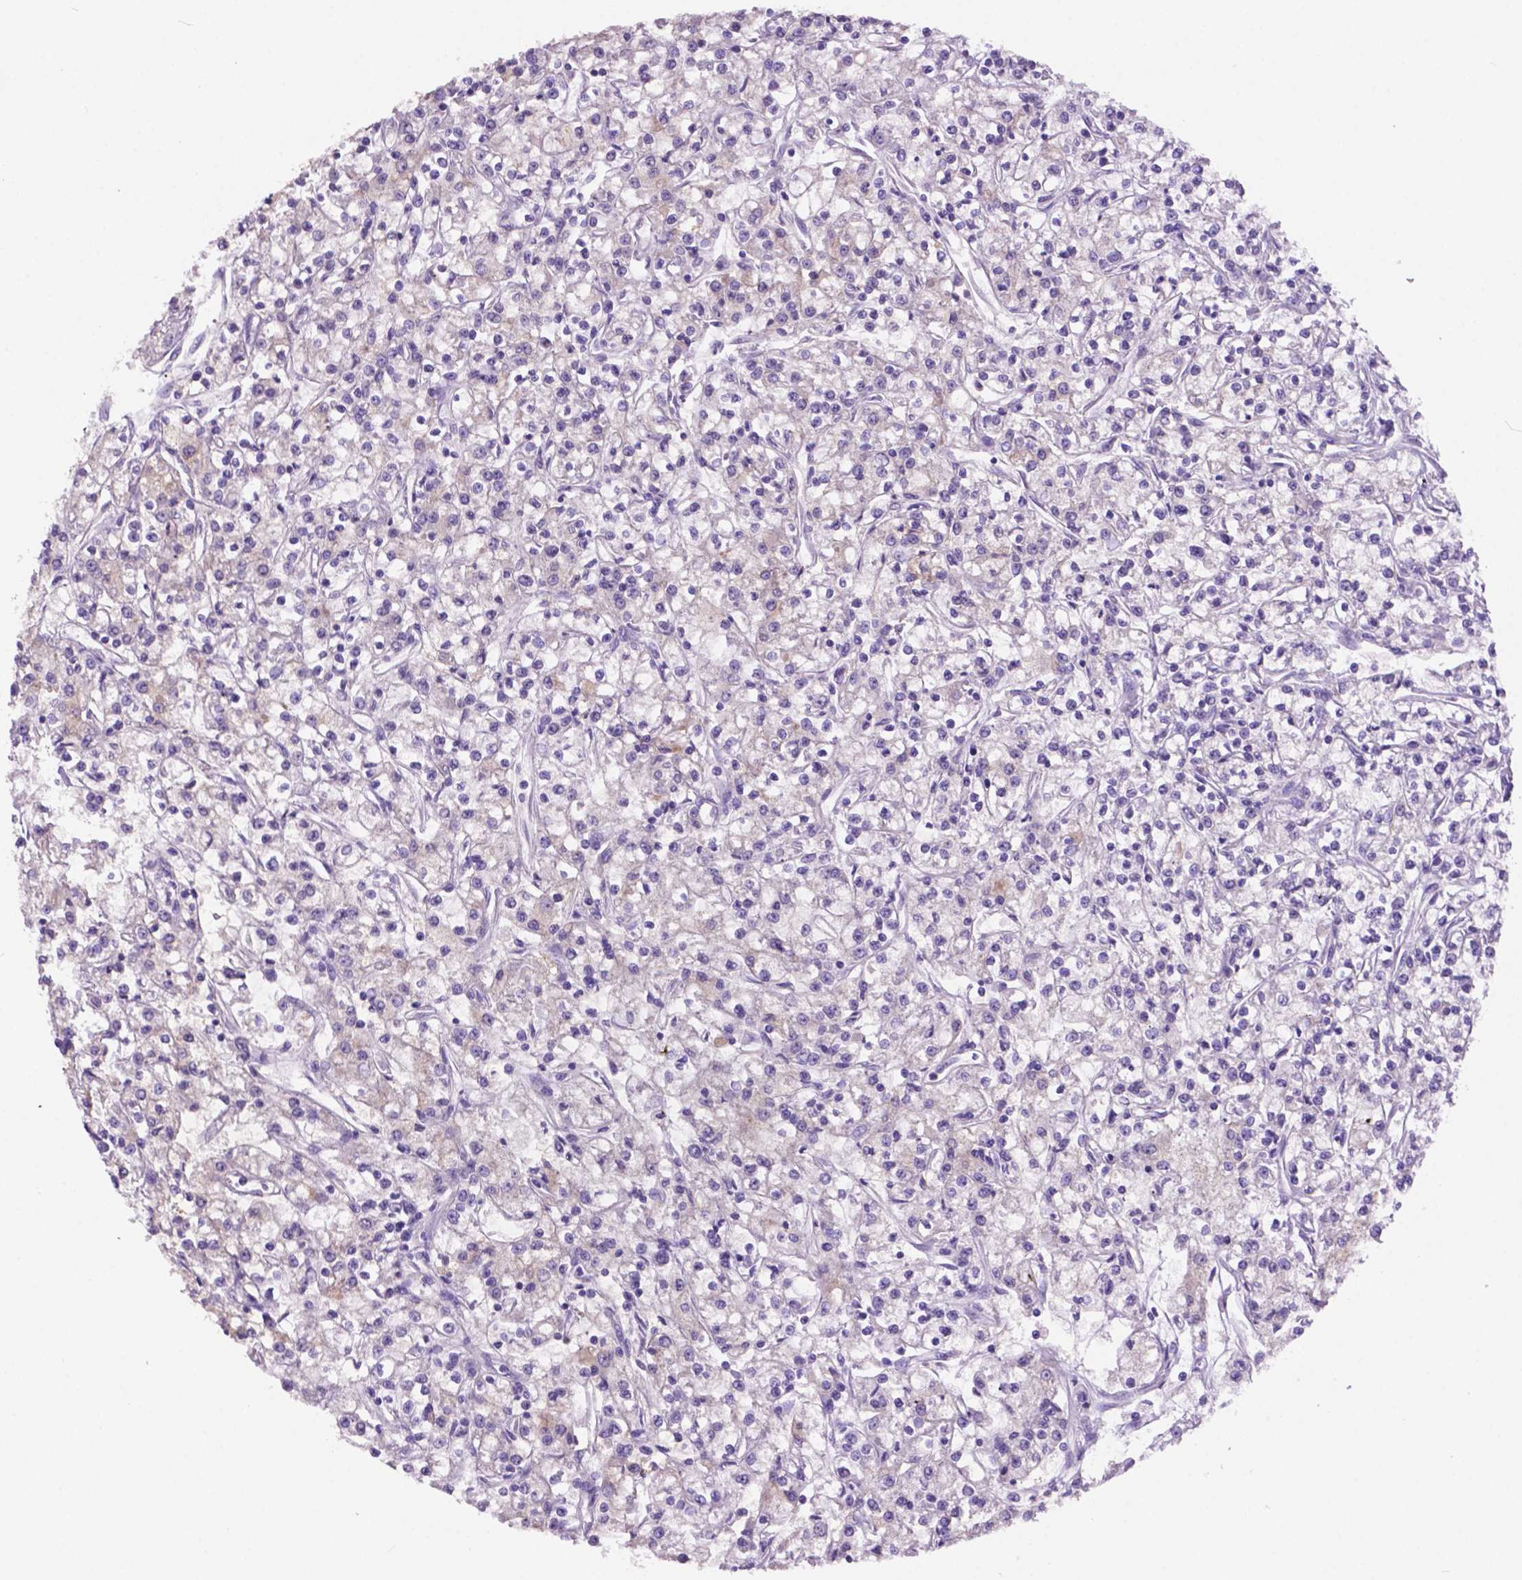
{"staining": {"intensity": "negative", "quantity": "none", "location": "none"}, "tissue": "renal cancer", "cell_type": "Tumor cells", "image_type": "cancer", "snomed": [{"axis": "morphology", "description": "Adenocarcinoma, NOS"}, {"axis": "topography", "description": "Kidney"}], "caption": "Tumor cells are negative for protein expression in human adenocarcinoma (renal).", "gene": "PRPS2", "patient": {"sex": "female", "age": 59}}